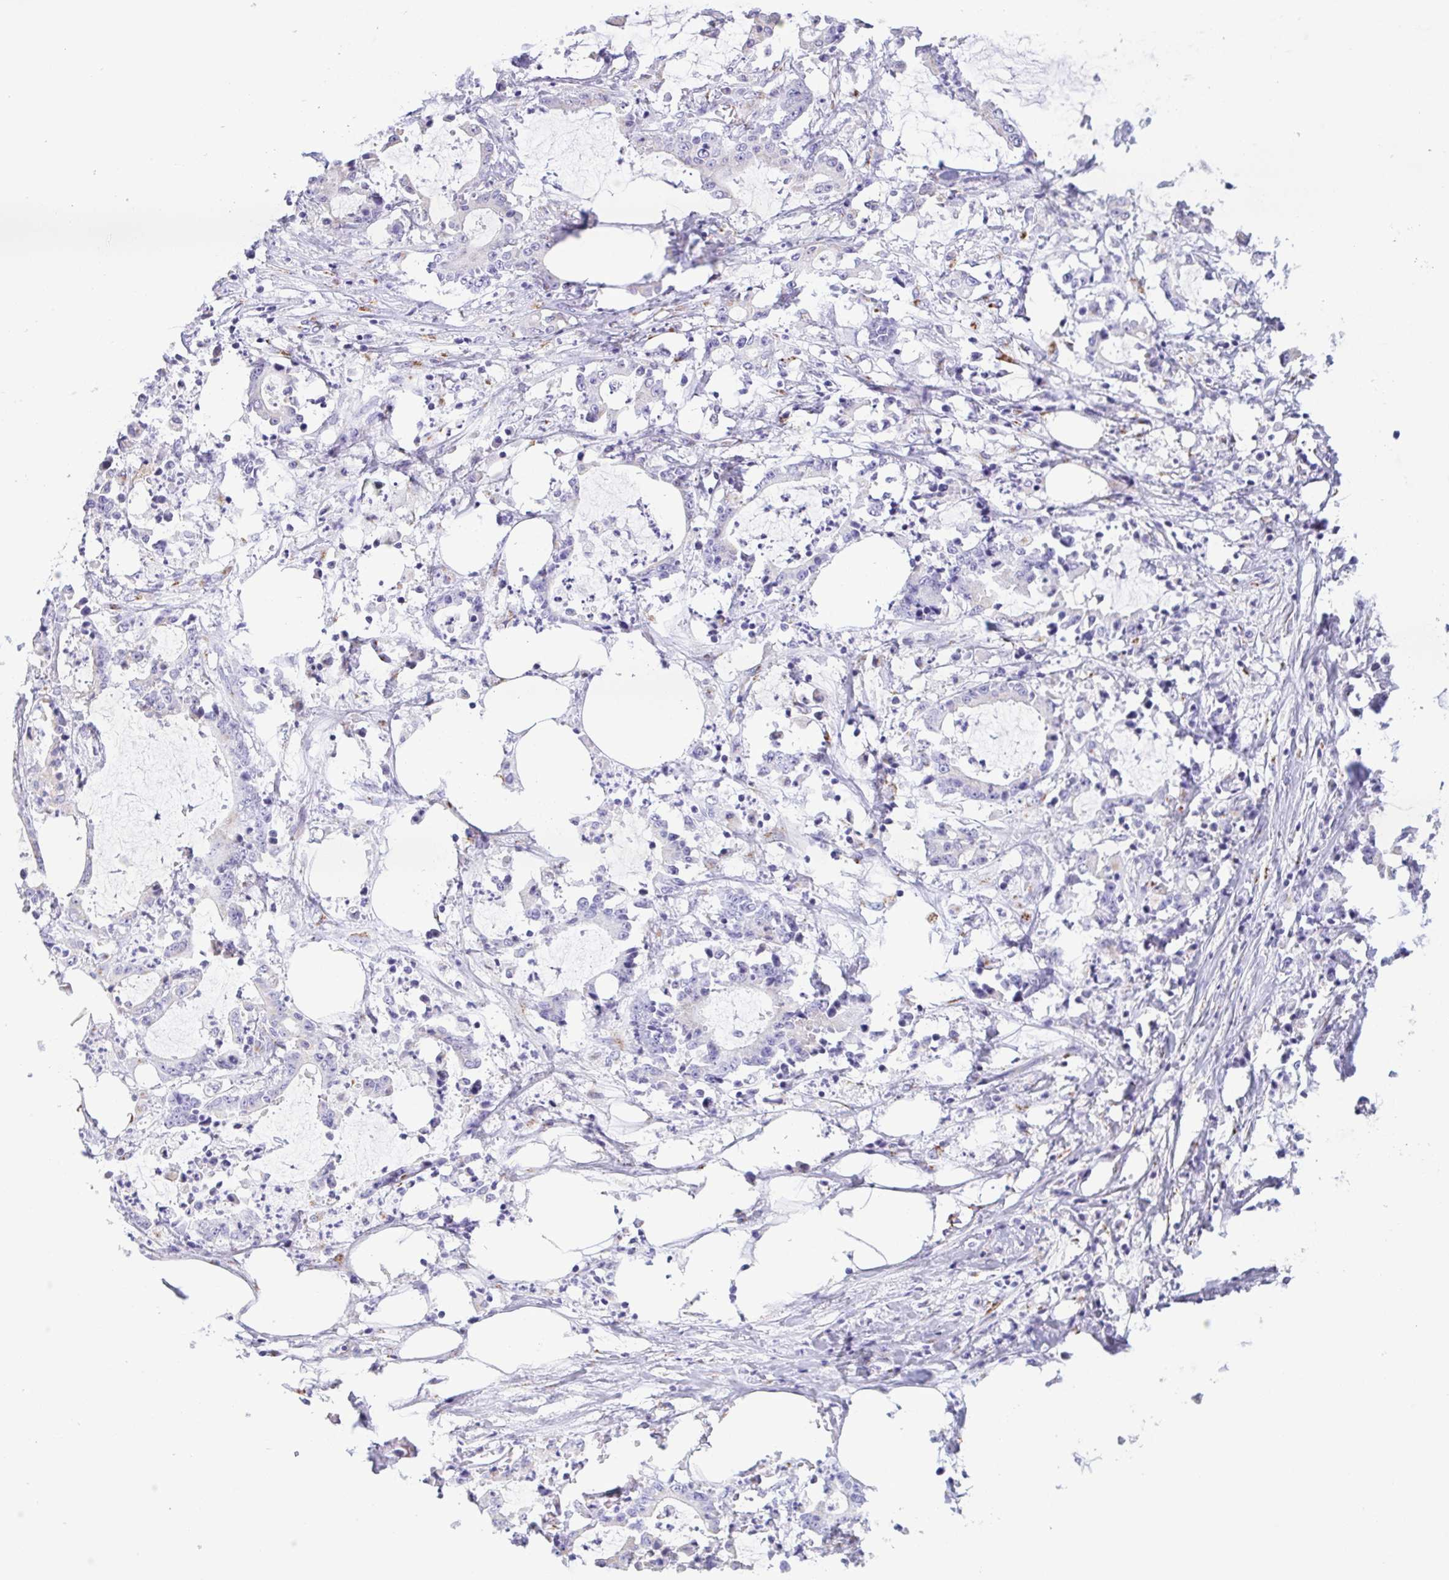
{"staining": {"intensity": "negative", "quantity": "none", "location": "none"}, "tissue": "stomach cancer", "cell_type": "Tumor cells", "image_type": "cancer", "snomed": [{"axis": "morphology", "description": "Adenocarcinoma, NOS"}, {"axis": "topography", "description": "Stomach, upper"}], "caption": "An image of human stomach cancer is negative for staining in tumor cells.", "gene": "SULT1B1", "patient": {"sex": "male", "age": 68}}